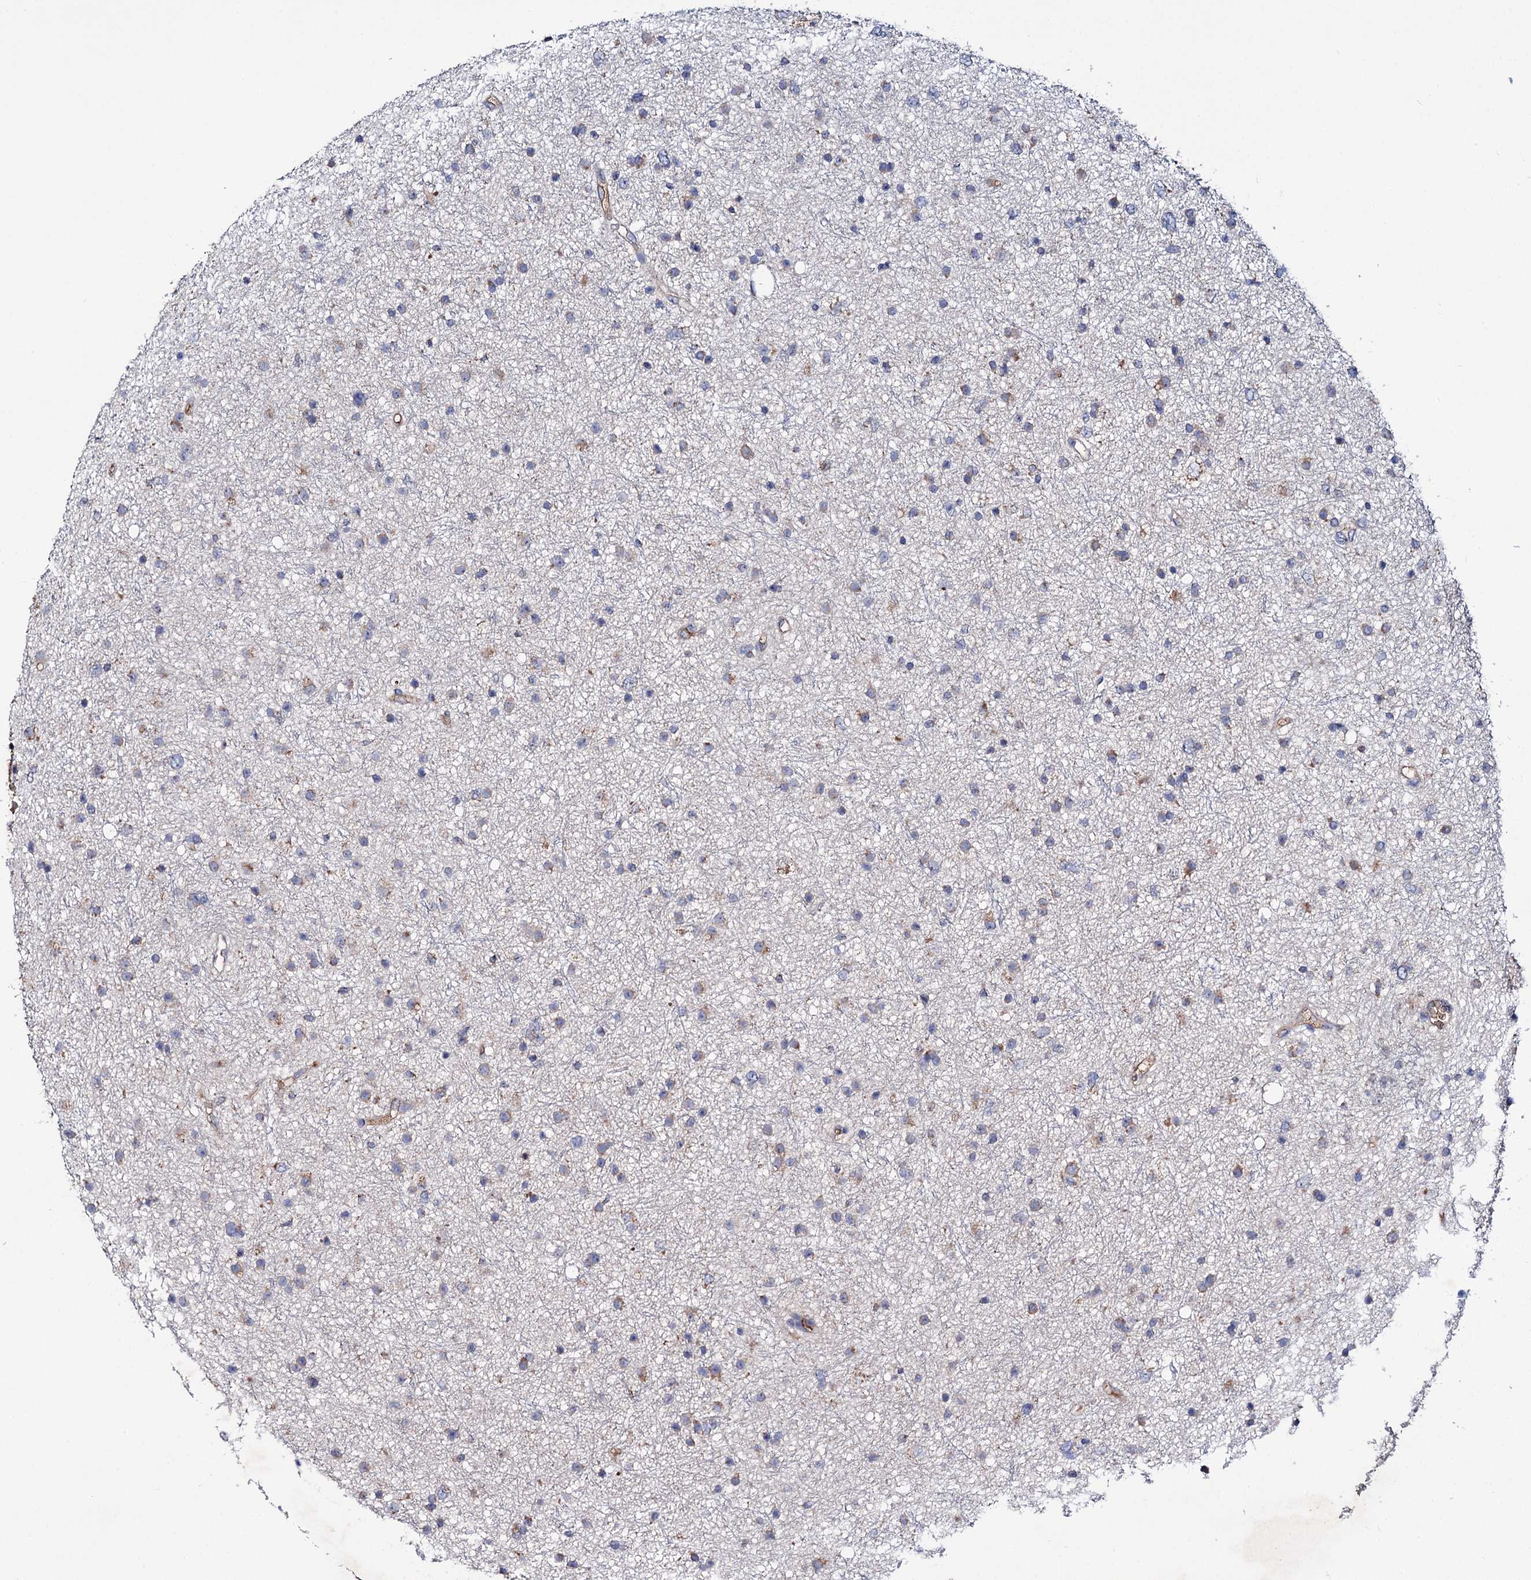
{"staining": {"intensity": "negative", "quantity": "none", "location": "none"}, "tissue": "glioma", "cell_type": "Tumor cells", "image_type": "cancer", "snomed": [{"axis": "morphology", "description": "Glioma, malignant, Low grade"}, {"axis": "topography", "description": "Cerebral cortex"}], "caption": "DAB (3,3'-diaminobenzidine) immunohistochemical staining of human glioma reveals no significant expression in tumor cells.", "gene": "CLPB", "patient": {"sex": "female", "age": 39}}